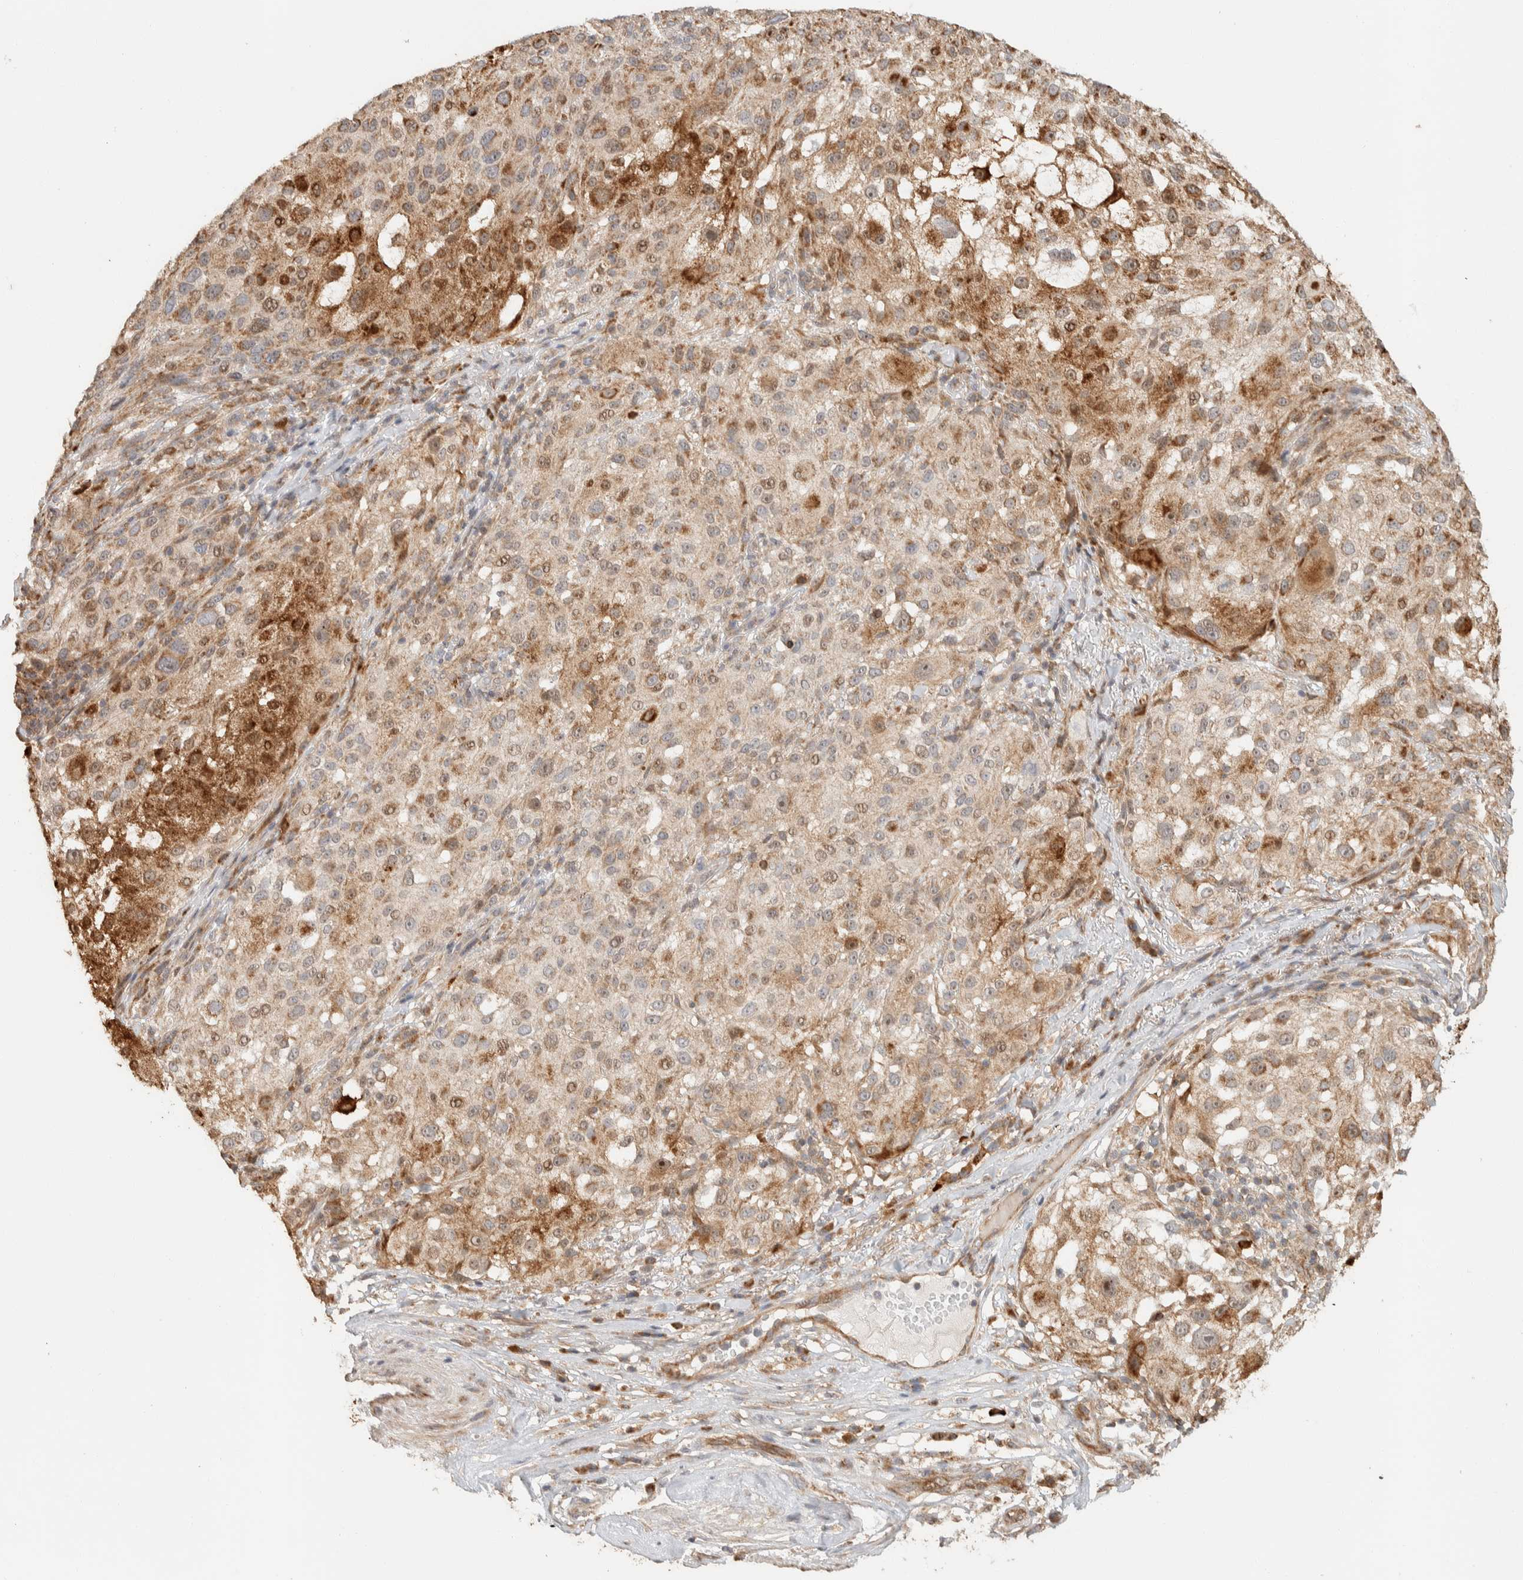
{"staining": {"intensity": "moderate", "quantity": "25%-75%", "location": "cytoplasmic/membranous"}, "tissue": "melanoma", "cell_type": "Tumor cells", "image_type": "cancer", "snomed": [{"axis": "morphology", "description": "Necrosis, NOS"}, {"axis": "morphology", "description": "Malignant melanoma, NOS"}, {"axis": "topography", "description": "Skin"}], "caption": "Human malignant melanoma stained with a brown dye reveals moderate cytoplasmic/membranous positive staining in approximately 25%-75% of tumor cells.", "gene": "KIF9", "patient": {"sex": "female", "age": 87}}